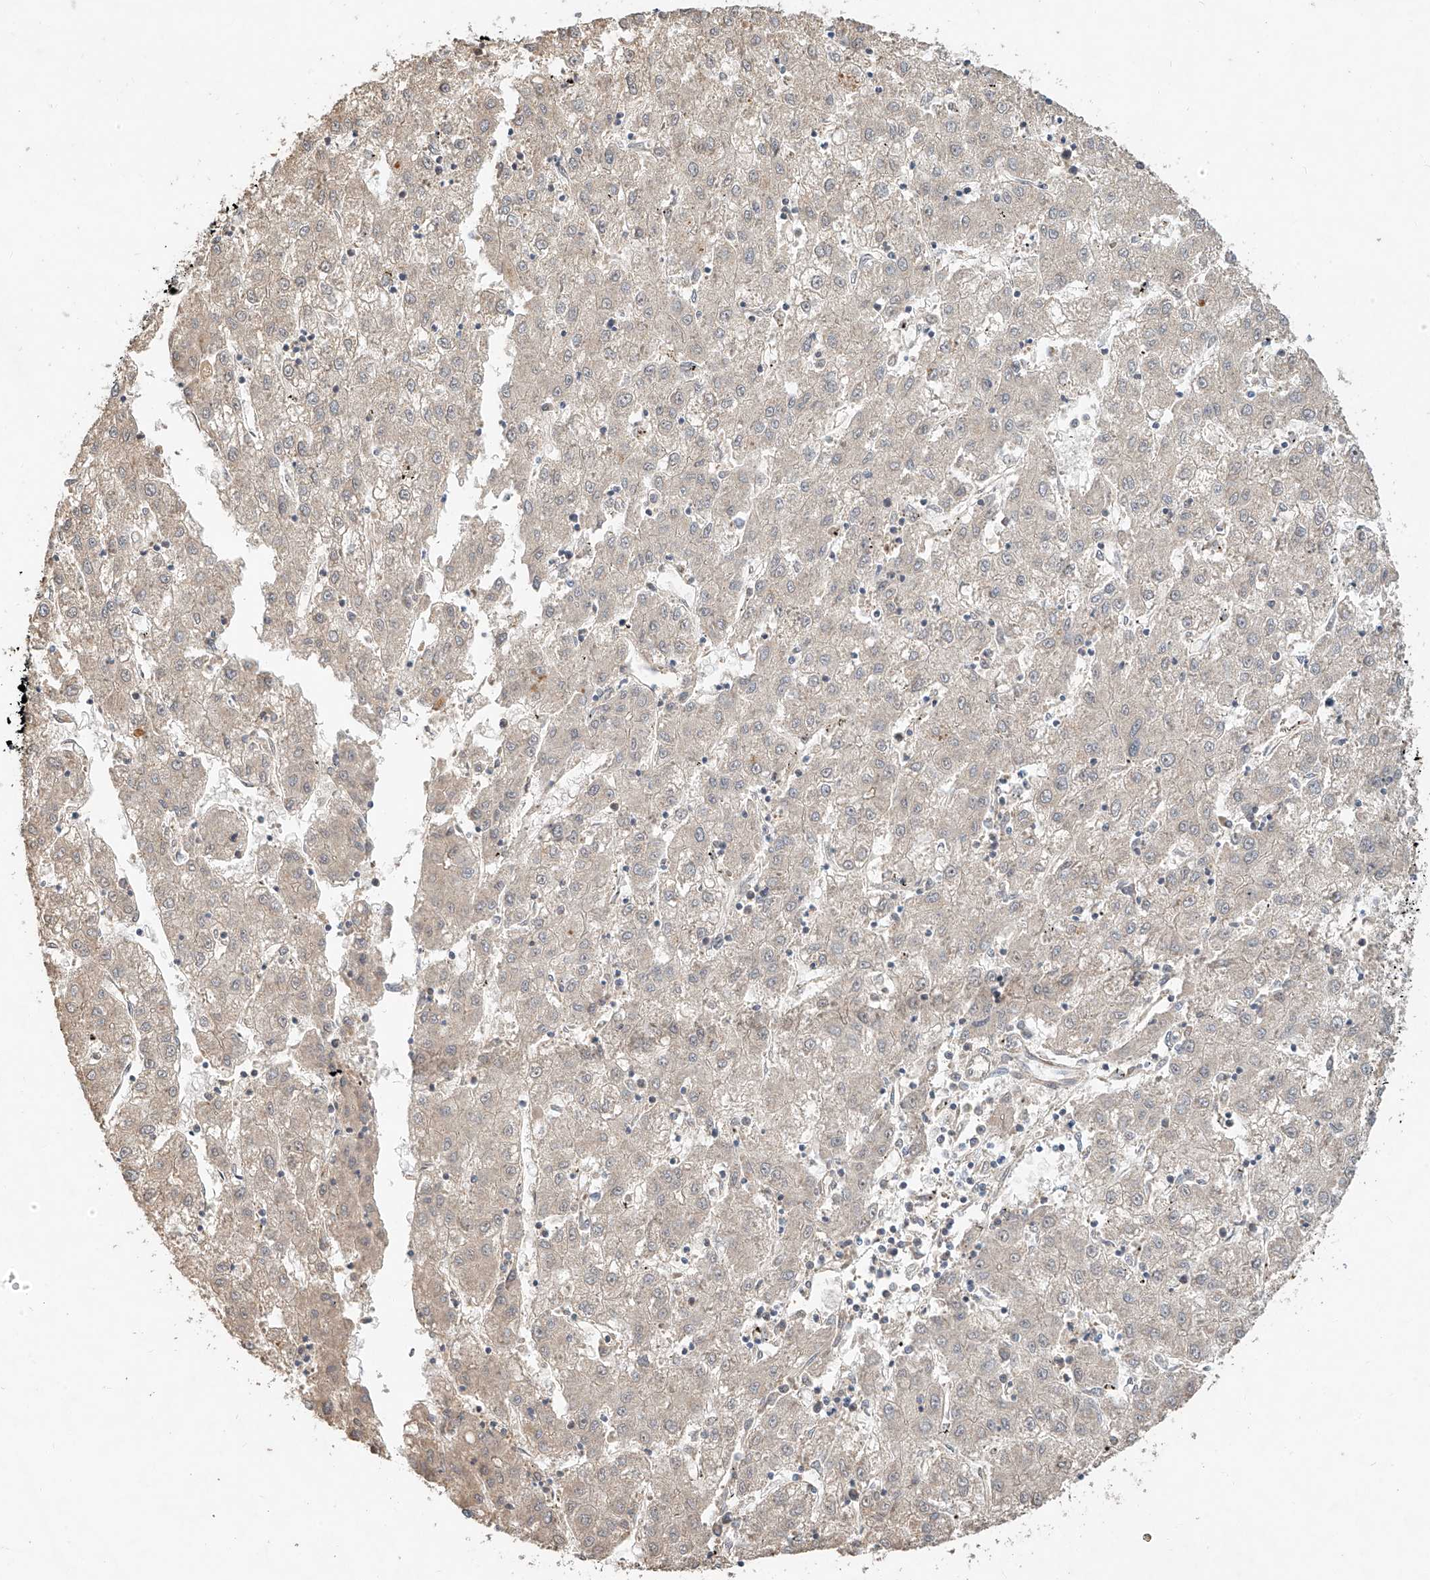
{"staining": {"intensity": "negative", "quantity": "none", "location": "none"}, "tissue": "liver cancer", "cell_type": "Tumor cells", "image_type": "cancer", "snomed": [{"axis": "morphology", "description": "Carcinoma, Hepatocellular, NOS"}, {"axis": "topography", "description": "Liver"}], "caption": "DAB (3,3'-diaminobenzidine) immunohistochemical staining of human liver cancer (hepatocellular carcinoma) reveals no significant staining in tumor cells.", "gene": "TMEM61", "patient": {"sex": "male", "age": 72}}